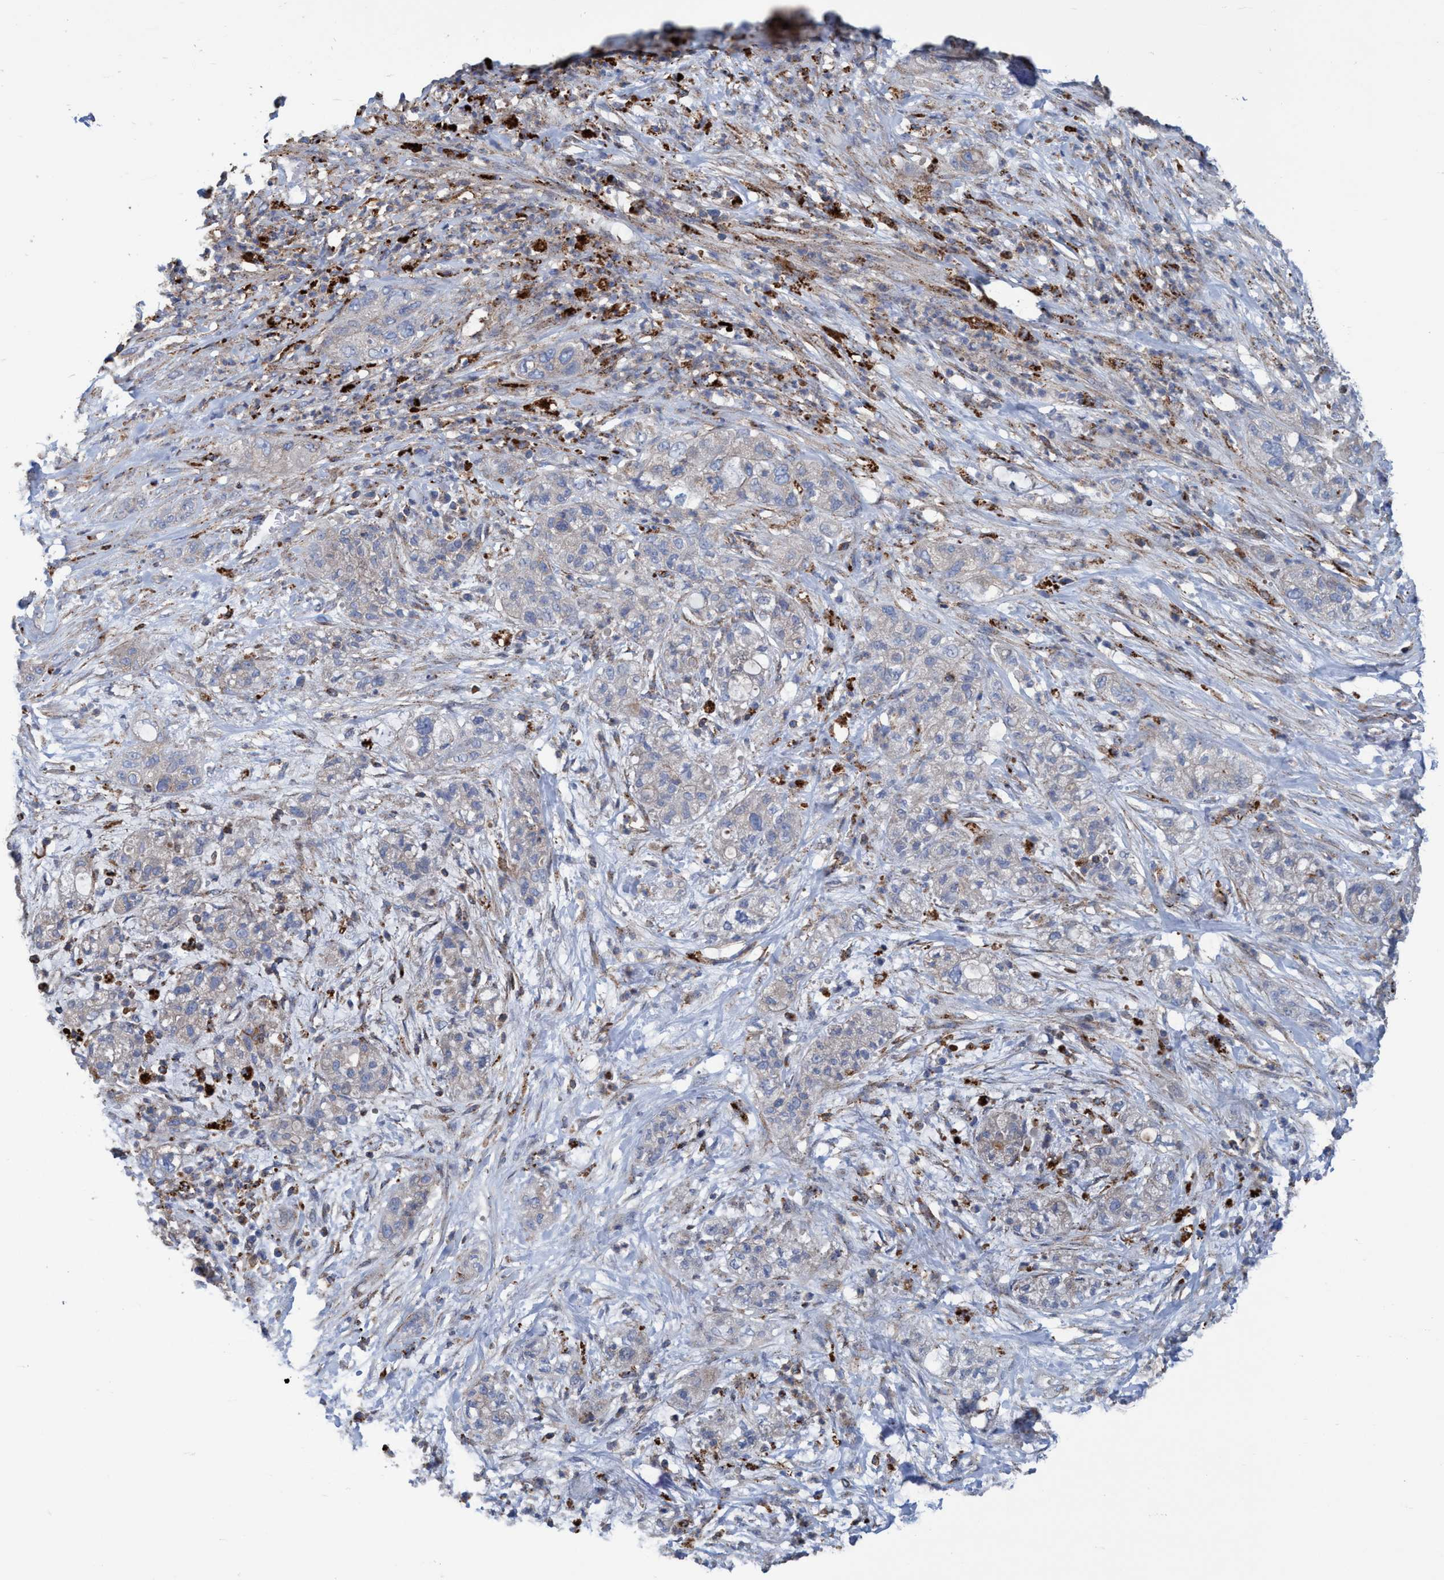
{"staining": {"intensity": "weak", "quantity": "<25%", "location": "cytoplasmic/membranous"}, "tissue": "pancreatic cancer", "cell_type": "Tumor cells", "image_type": "cancer", "snomed": [{"axis": "morphology", "description": "Adenocarcinoma, NOS"}, {"axis": "topography", "description": "Pancreas"}], "caption": "This is a micrograph of IHC staining of pancreatic cancer (adenocarcinoma), which shows no positivity in tumor cells.", "gene": "TRIM65", "patient": {"sex": "female", "age": 78}}